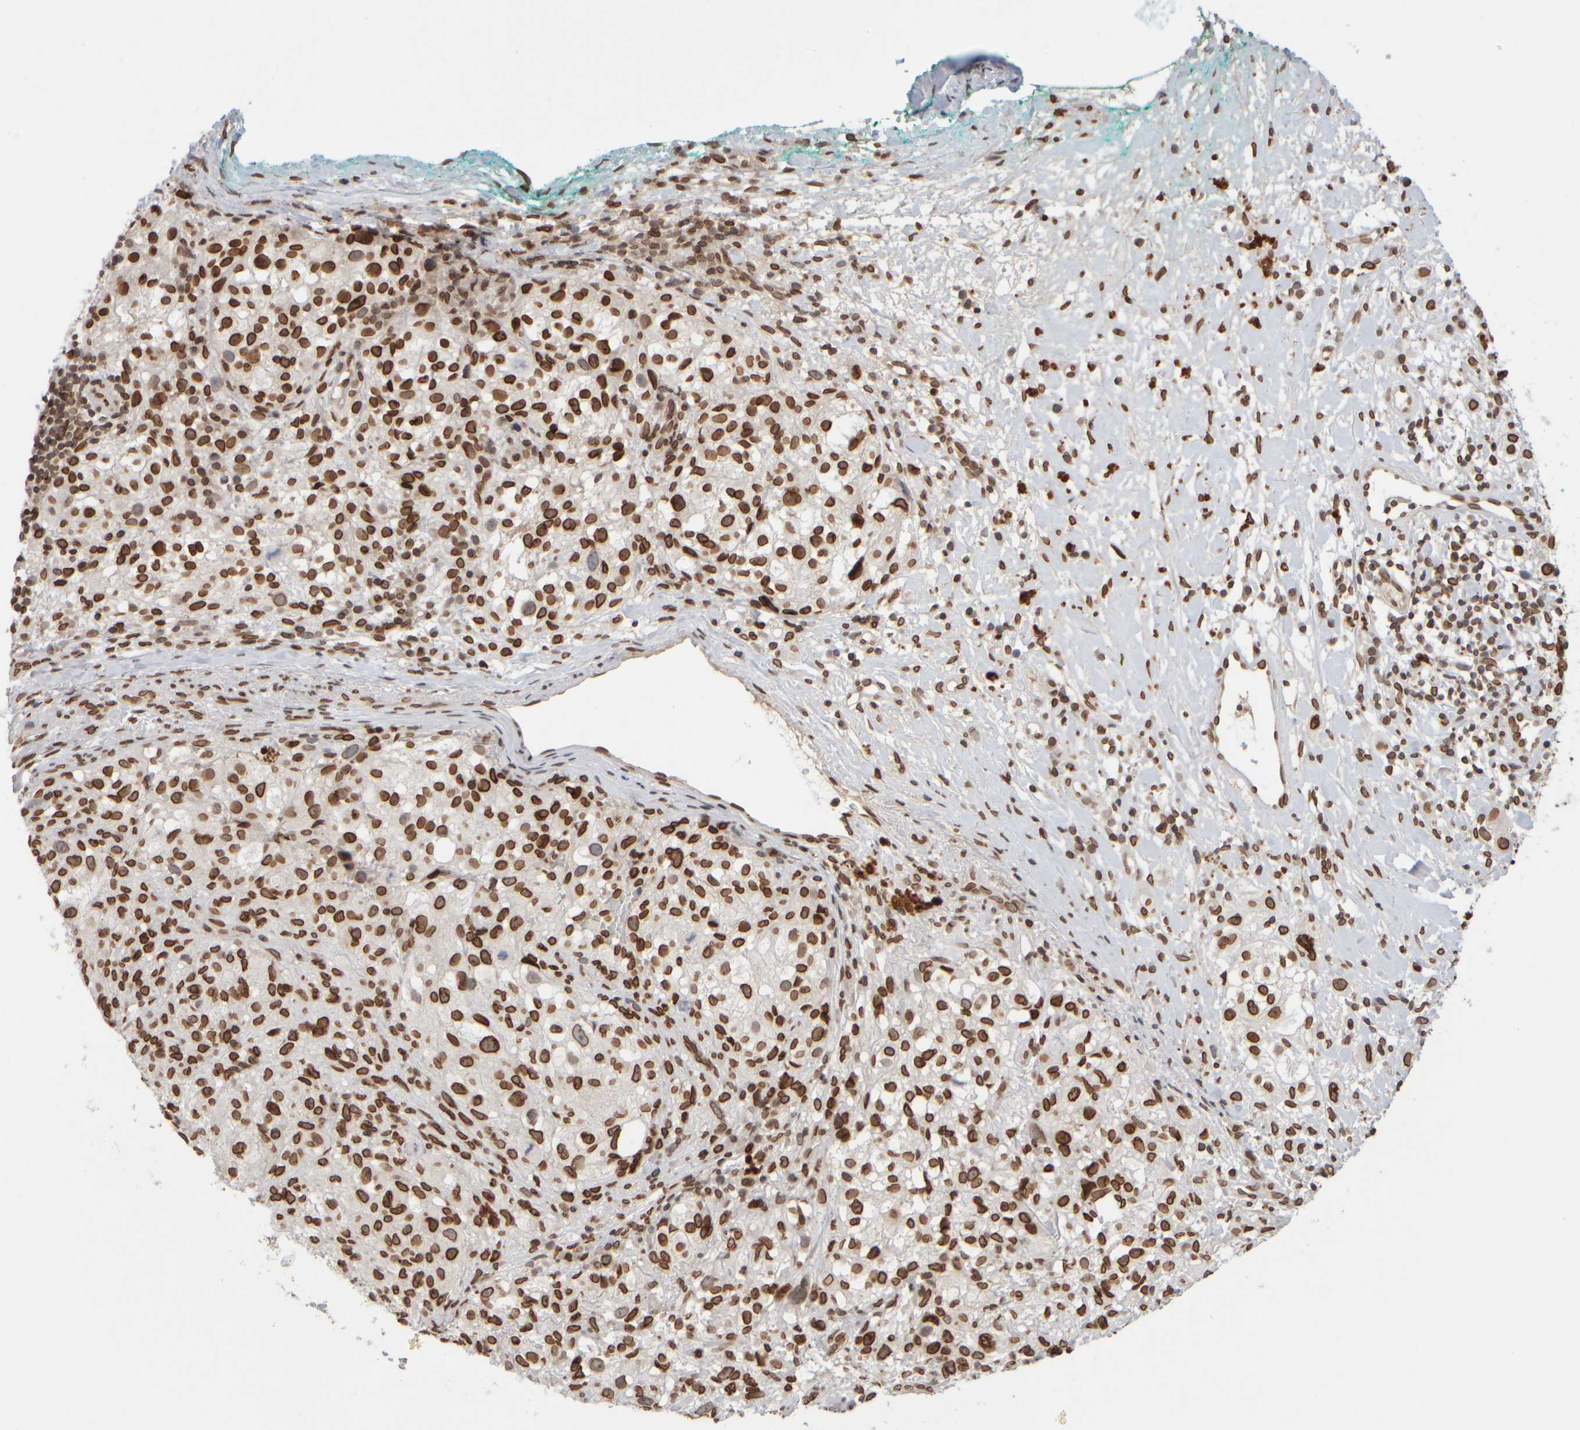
{"staining": {"intensity": "strong", "quantity": ">75%", "location": "cytoplasmic/membranous,nuclear"}, "tissue": "melanoma", "cell_type": "Tumor cells", "image_type": "cancer", "snomed": [{"axis": "morphology", "description": "Necrosis, NOS"}, {"axis": "morphology", "description": "Malignant melanoma, NOS"}, {"axis": "topography", "description": "Skin"}], "caption": "High-power microscopy captured an IHC histopathology image of melanoma, revealing strong cytoplasmic/membranous and nuclear staining in about >75% of tumor cells.", "gene": "ZC3HC1", "patient": {"sex": "female", "age": 87}}